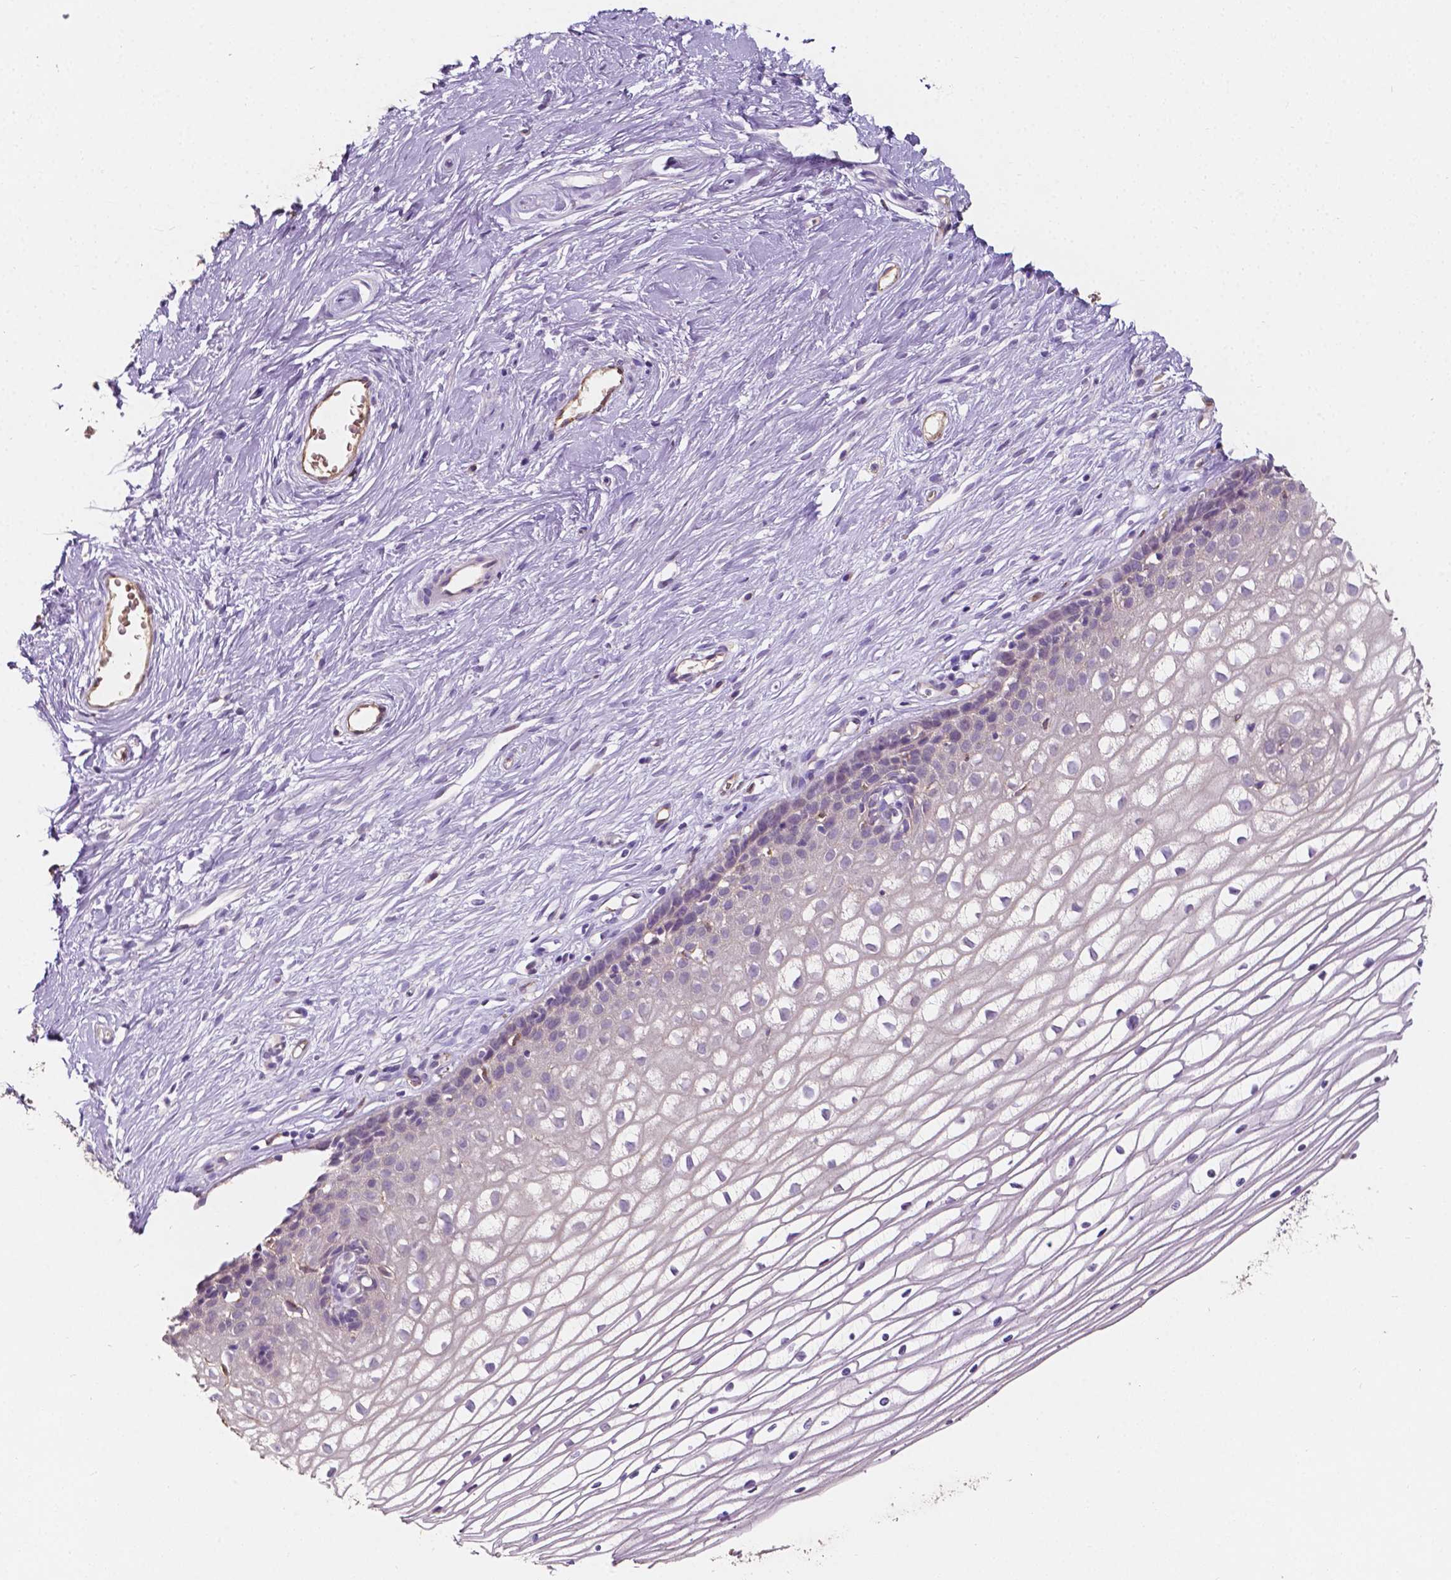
{"staining": {"intensity": "negative", "quantity": "none", "location": "none"}, "tissue": "cervix", "cell_type": "Glandular cells", "image_type": "normal", "snomed": [{"axis": "morphology", "description": "Normal tissue, NOS"}, {"axis": "topography", "description": "Cervix"}], "caption": "The photomicrograph shows no significant staining in glandular cells of cervix. The staining is performed using DAB (3,3'-diaminobenzidine) brown chromogen with nuclei counter-stained in using hematoxylin.", "gene": "SLC22A4", "patient": {"sex": "female", "age": 40}}